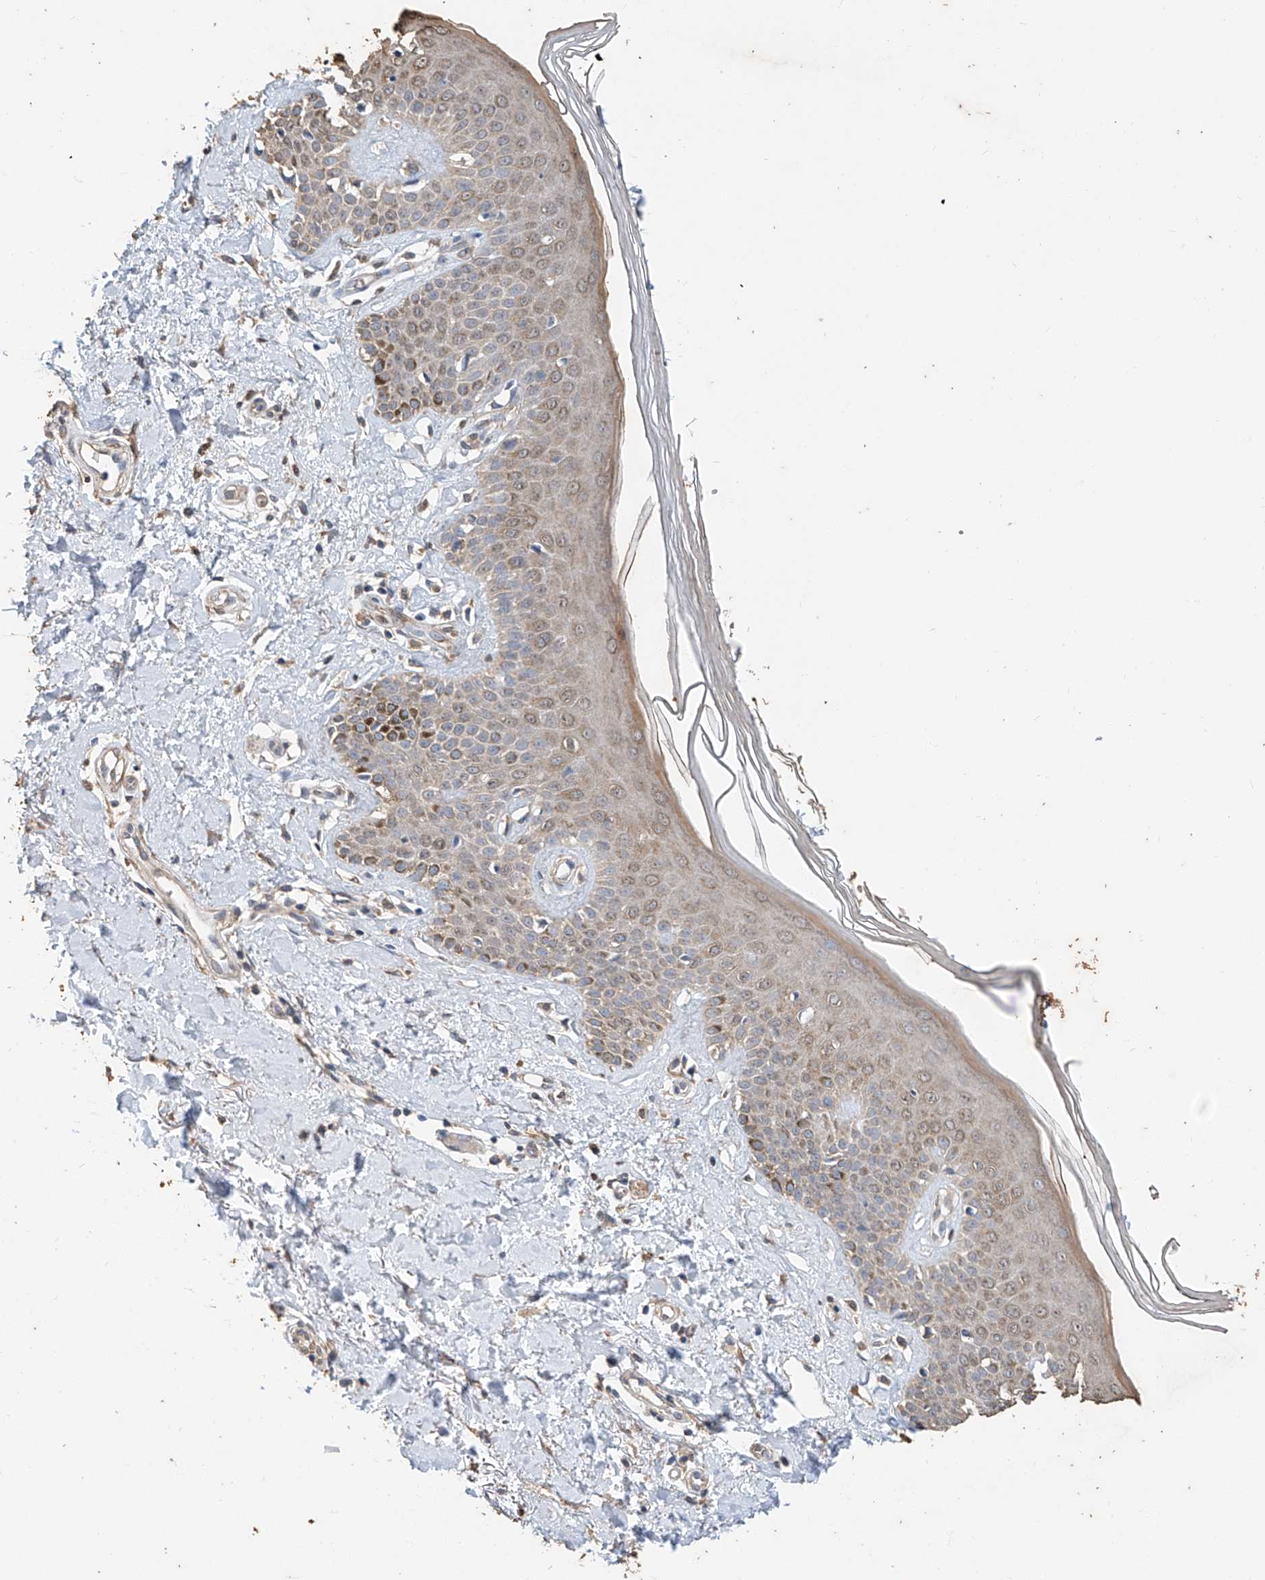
{"staining": {"intensity": "weak", "quantity": ">75%", "location": "cytoplasmic/membranous"}, "tissue": "skin", "cell_type": "Fibroblasts", "image_type": "normal", "snomed": [{"axis": "morphology", "description": "Normal tissue, NOS"}, {"axis": "topography", "description": "Skin"}], "caption": "Human skin stained with a brown dye reveals weak cytoplasmic/membranous positive expression in approximately >75% of fibroblasts.", "gene": "CERS4", "patient": {"sex": "female", "age": 64}}